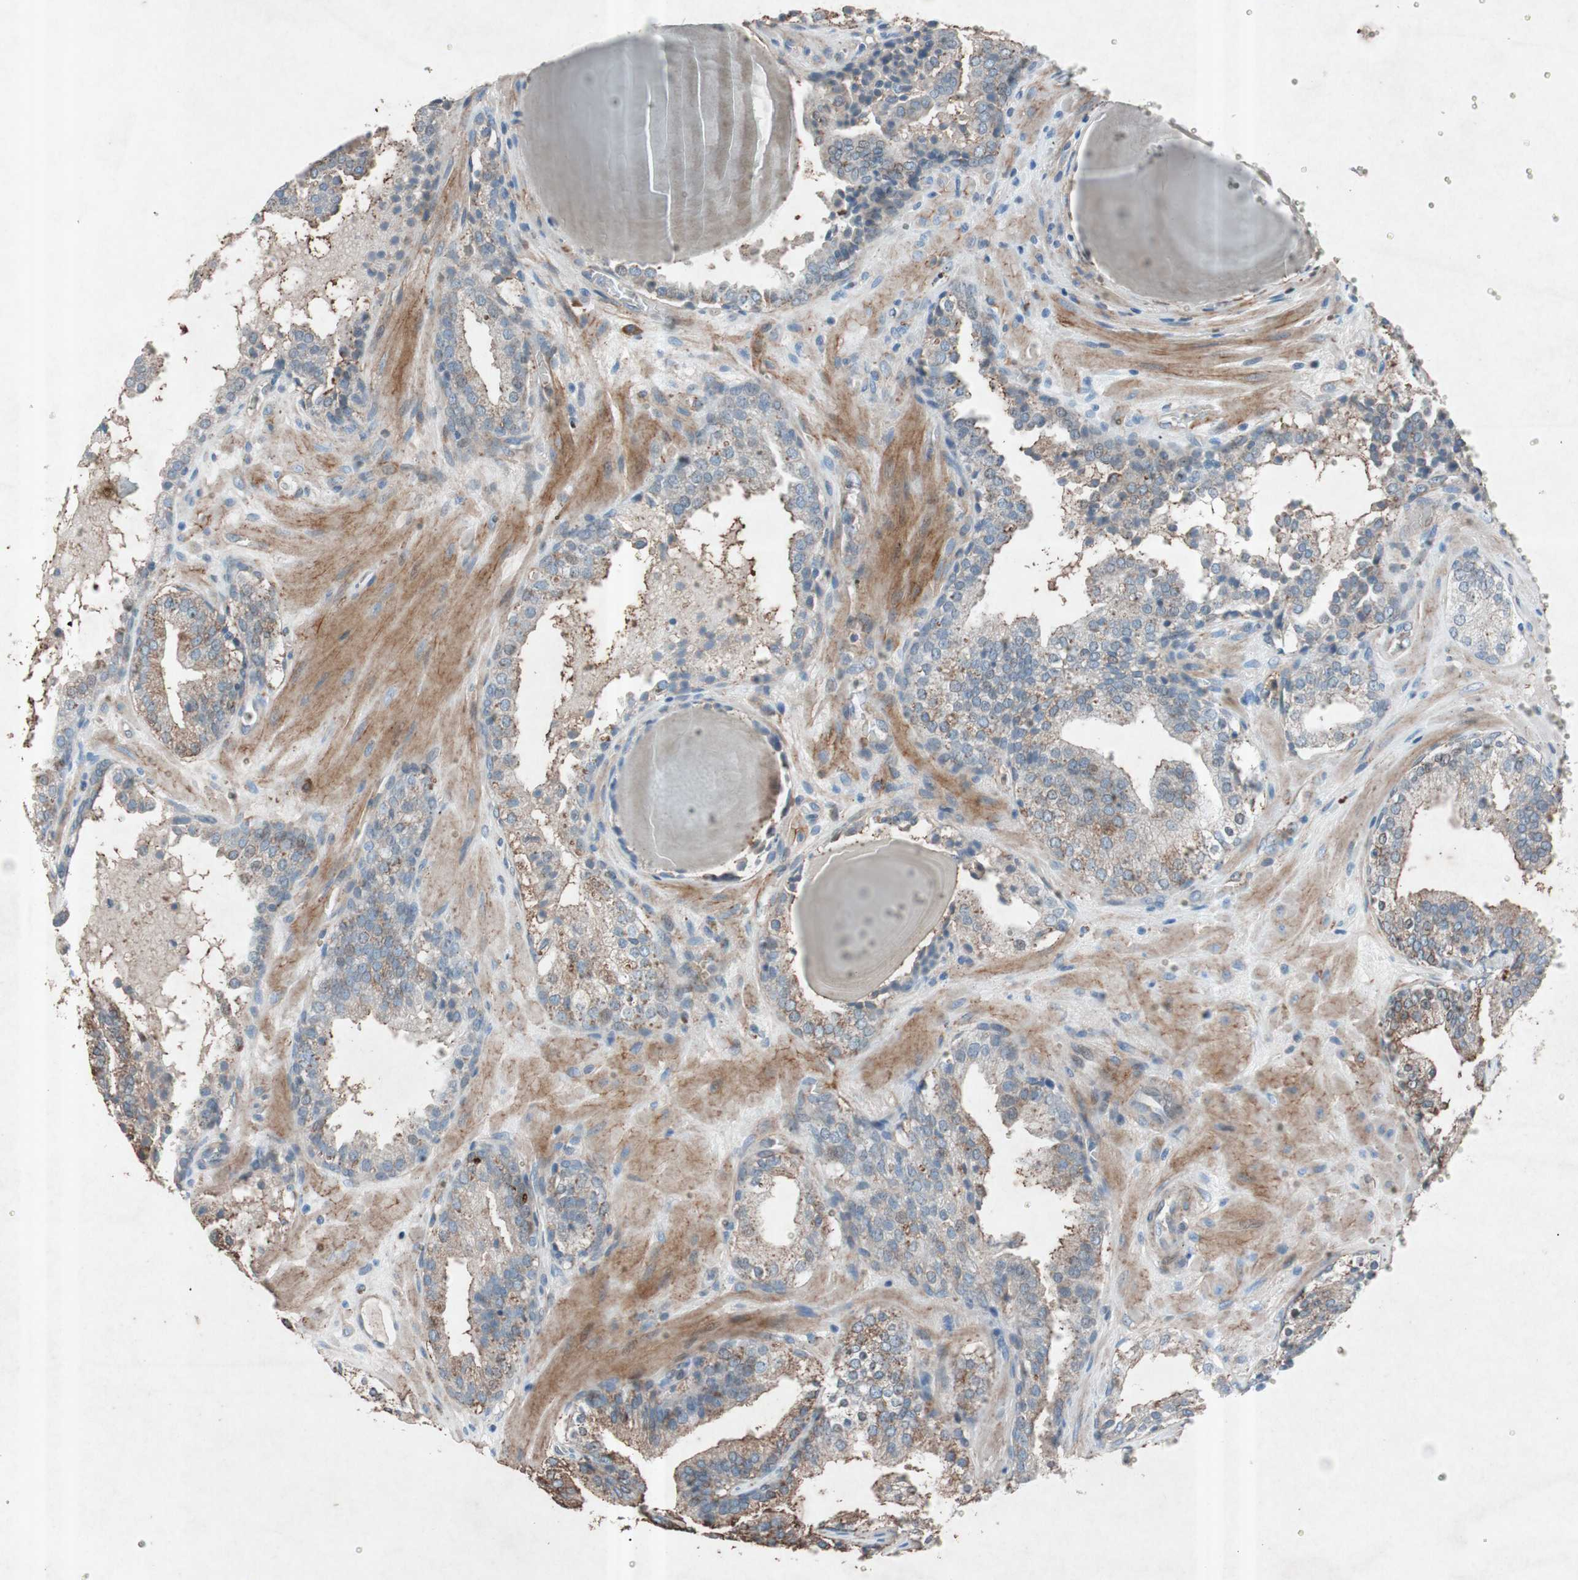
{"staining": {"intensity": "moderate", "quantity": "25%-75%", "location": "cytoplasmic/membranous"}, "tissue": "prostate cancer", "cell_type": "Tumor cells", "image_type": "cancer", "snomed": [{"axis": "morphology", "description": "Adenocarcinoma, High grade"}, {"axis": "topography", "description": "Prostate"}], "caption": "DAB (3,3'-diaminobenzidine) immunohistochemical staining of human prostate adenocarcinoma (high-grade) shows moderate cytoplasmic/membranous protein positivity in about 25%-75% of tumor cells. (Brightfield microscopy of DAB IHC at high magnification).", "gene": "GRB7", "patient": {"sex": "male", "age": 68}}